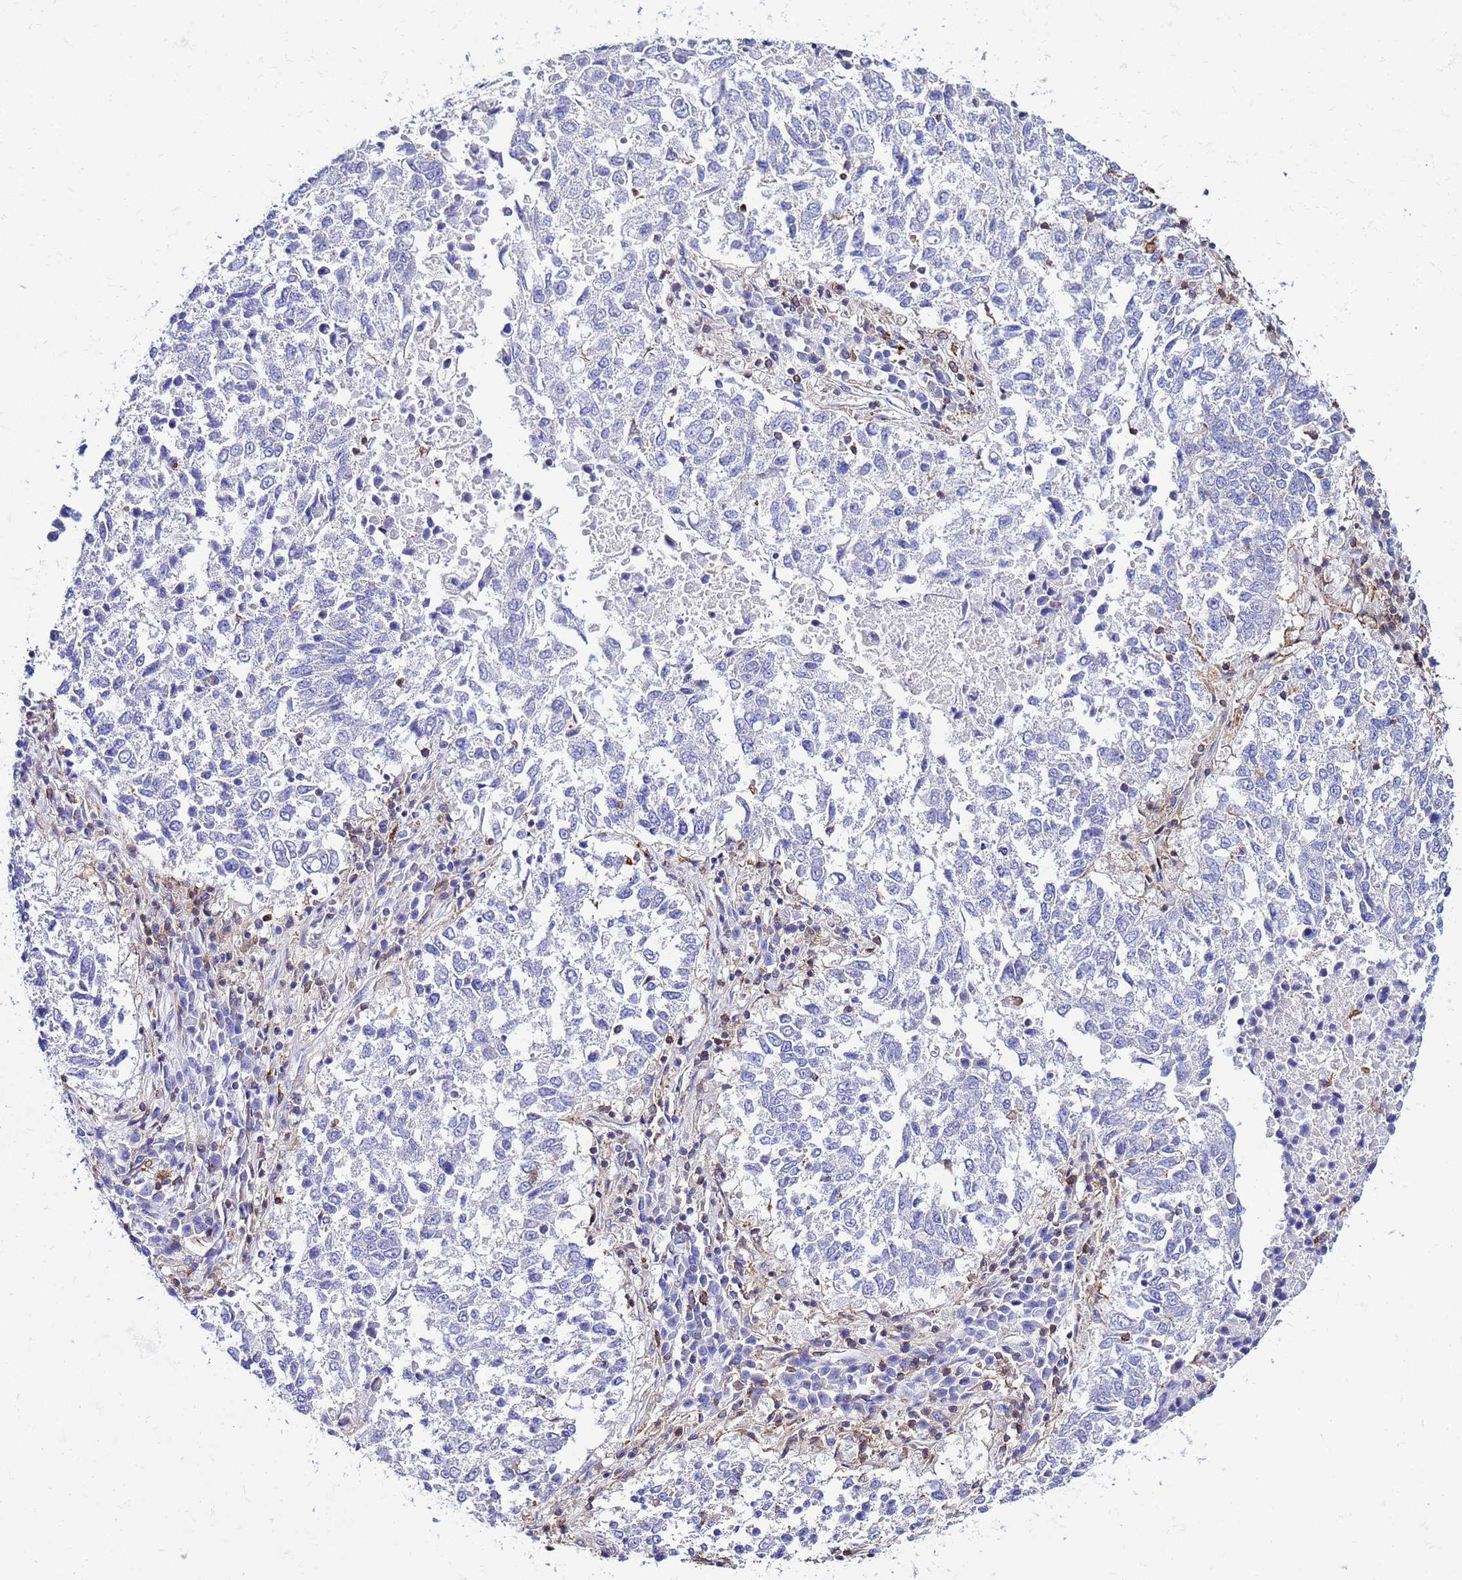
{"staining": {"intensity": "negative", "quantity": "none", "location": "none"}, "tissue": "lung cancer", "cell_type": "Tumor cells", "image_type": "cancer", "snomed": [{"axis": "morphology", "description": "Squamous cell carcinoma, NOS"}, {"axis": "topography", "description": "Lung"}], "caption": "Immunohistochemistry (IHC) of lung cancer shows no positivity in tumor cells. (Brightfield microscopy of DAB (3,3'-diaminobenzidine) IHC at high magnification).", "gene": "DBNDD2", "patient": {"sex": "male", "age": 73}}